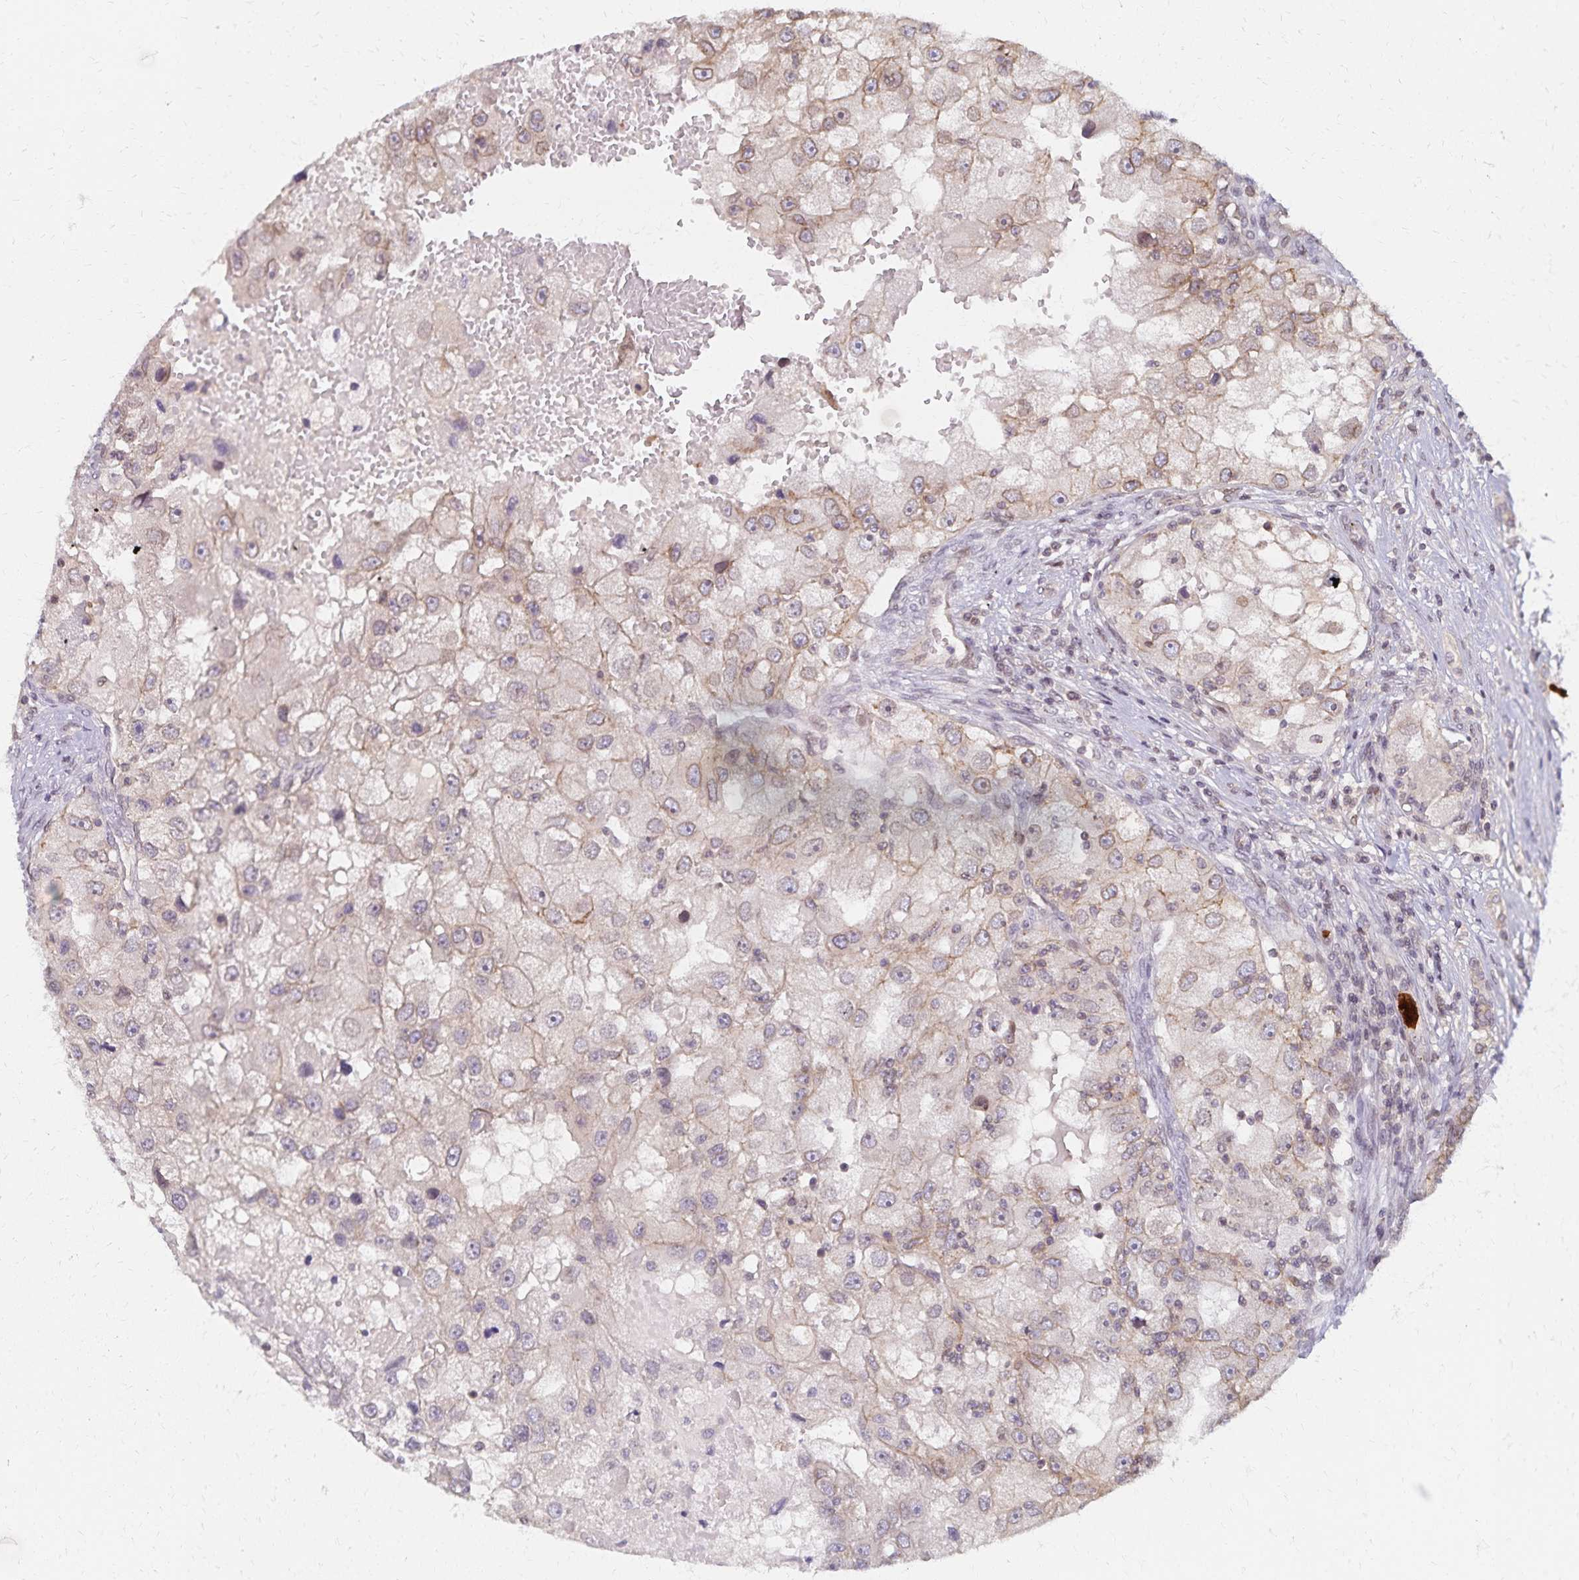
{"staining": {"intensity": "weak", "quantity": "<25%", "location": "cytoplasmic/membranous,nuclear"}, "tissue": "renal cancer", "cell_type": "Tumor cells", "image_type": "cancer", "snomed": [{"axis": "morphology", "description": "Adenocarcinoma, NOS"}, {"axis": "topography", "description": "Kidney"}], "caption": "Immunohistochemistry histopathology image of adenocarcinoma (renal) stained for a protein (brown), which displays no positivity in tumor cells. The staining is performed using DAB (3,3'-diaminobenzidine) brown chromogen with nuclei counter-stained in using hematoxylin.", "gene": "RAB9B", "patient": {"sex": "male", "age": 63}}